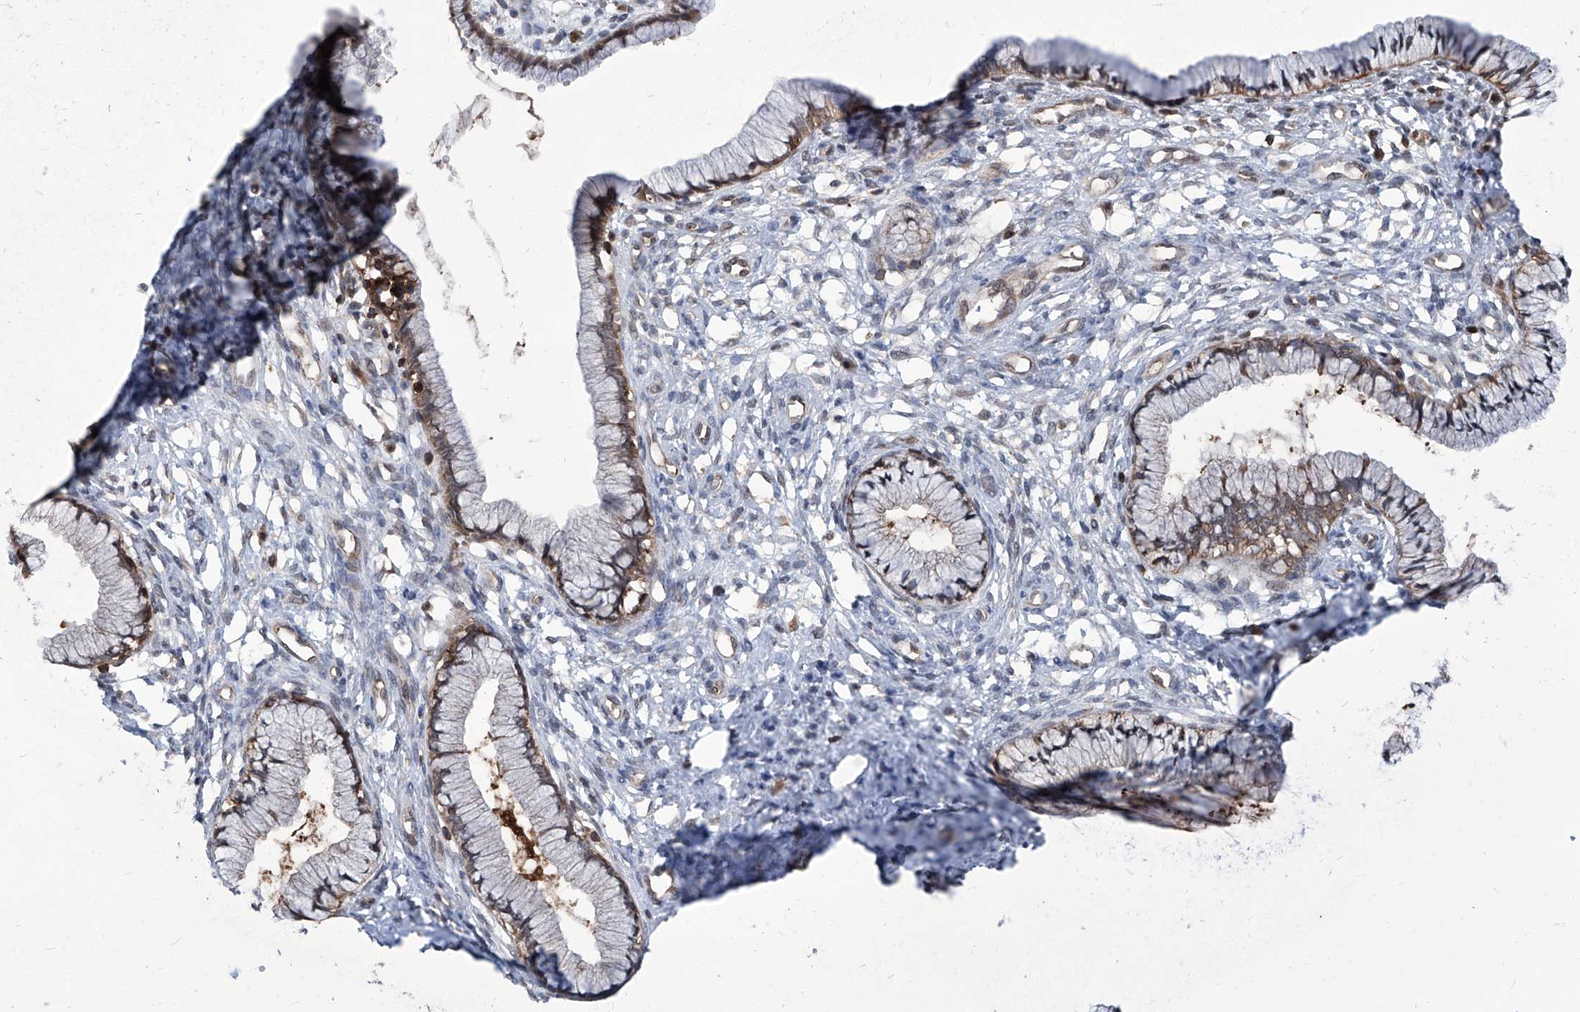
{"staining": {"intensity": "moderate", "quantity": ">75%", "location": "cytoplasmic/membranous"}, "tissue": "cervix", "cell_type": "Glandular cells", "image_type": "normal", "snomed": [{"axis": "morphology", "description": "Normal tissue, NOS"}, {"axis": "topography", "description": "Cervix"}], "caption": "DAB immunohistochemical staining of unremarkable cervix demonstrates moderate cytoplasmic/membranous protein expression in approximately >75% of glandular cells.", "gene": "PSMB1", "patient": {"sex": "female", "age": 36}}